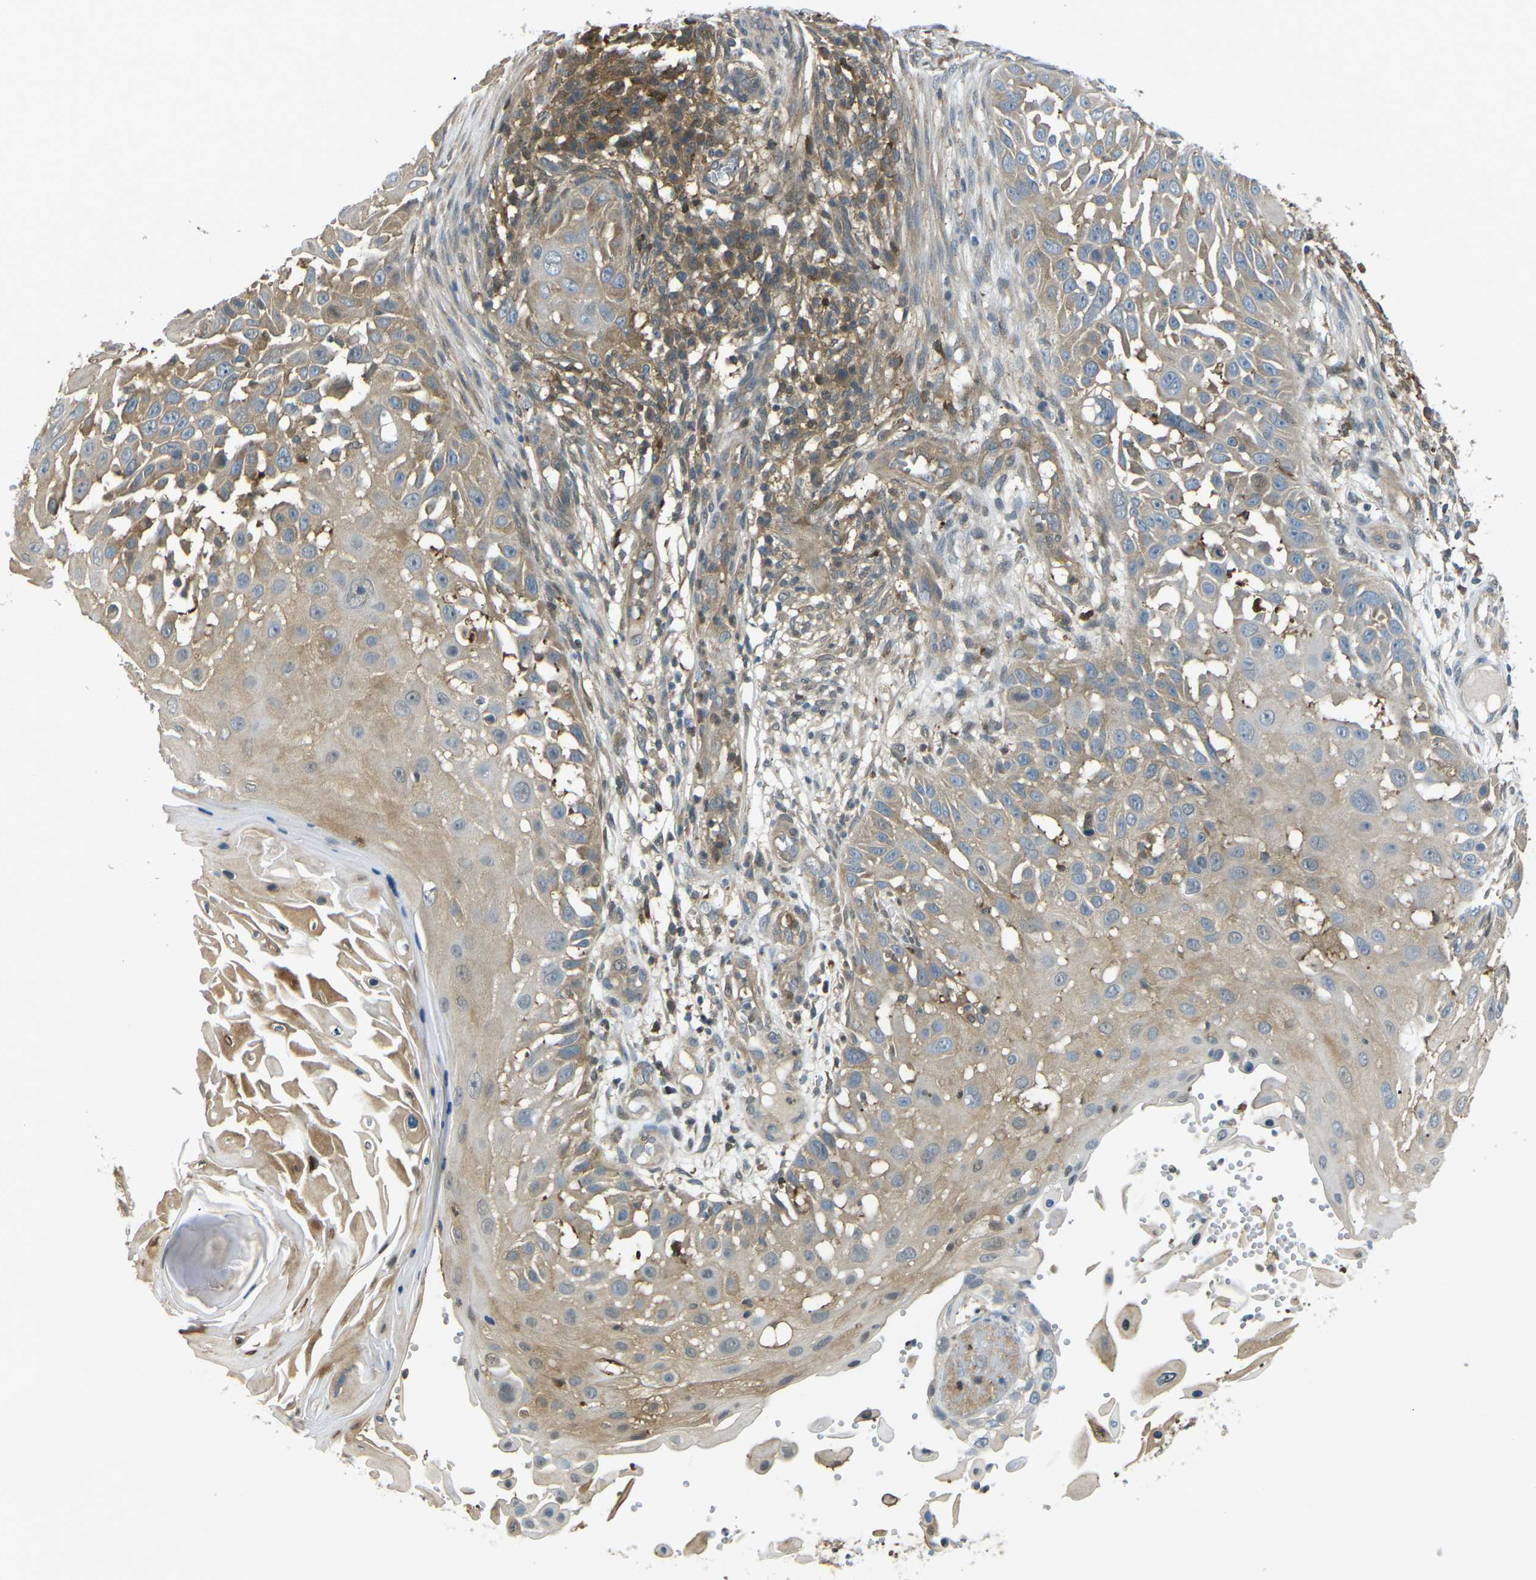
{"staining": {"intensity": "weak", "quantity": ">75%", "location": "cytoplasmic/membranous"}, "tissue": "skin cancer", "cell_type": "Tumor cells", "image_type": "cancer", "snomed": [{"axis": "morphology", "description": "Squamous cell carcinoma, NOS"}, {"axis": "topography", "description": "Skin"}], "caption": "Immunohistochemical staining of skin cancer (squamous cell carcinoma) exhibits low levels of weak cytoplasmic/membranous staining in approximately >75% of tumor cells.", "gene": "PIEZO2", "patient": {"sex": "female", "age": 44}}